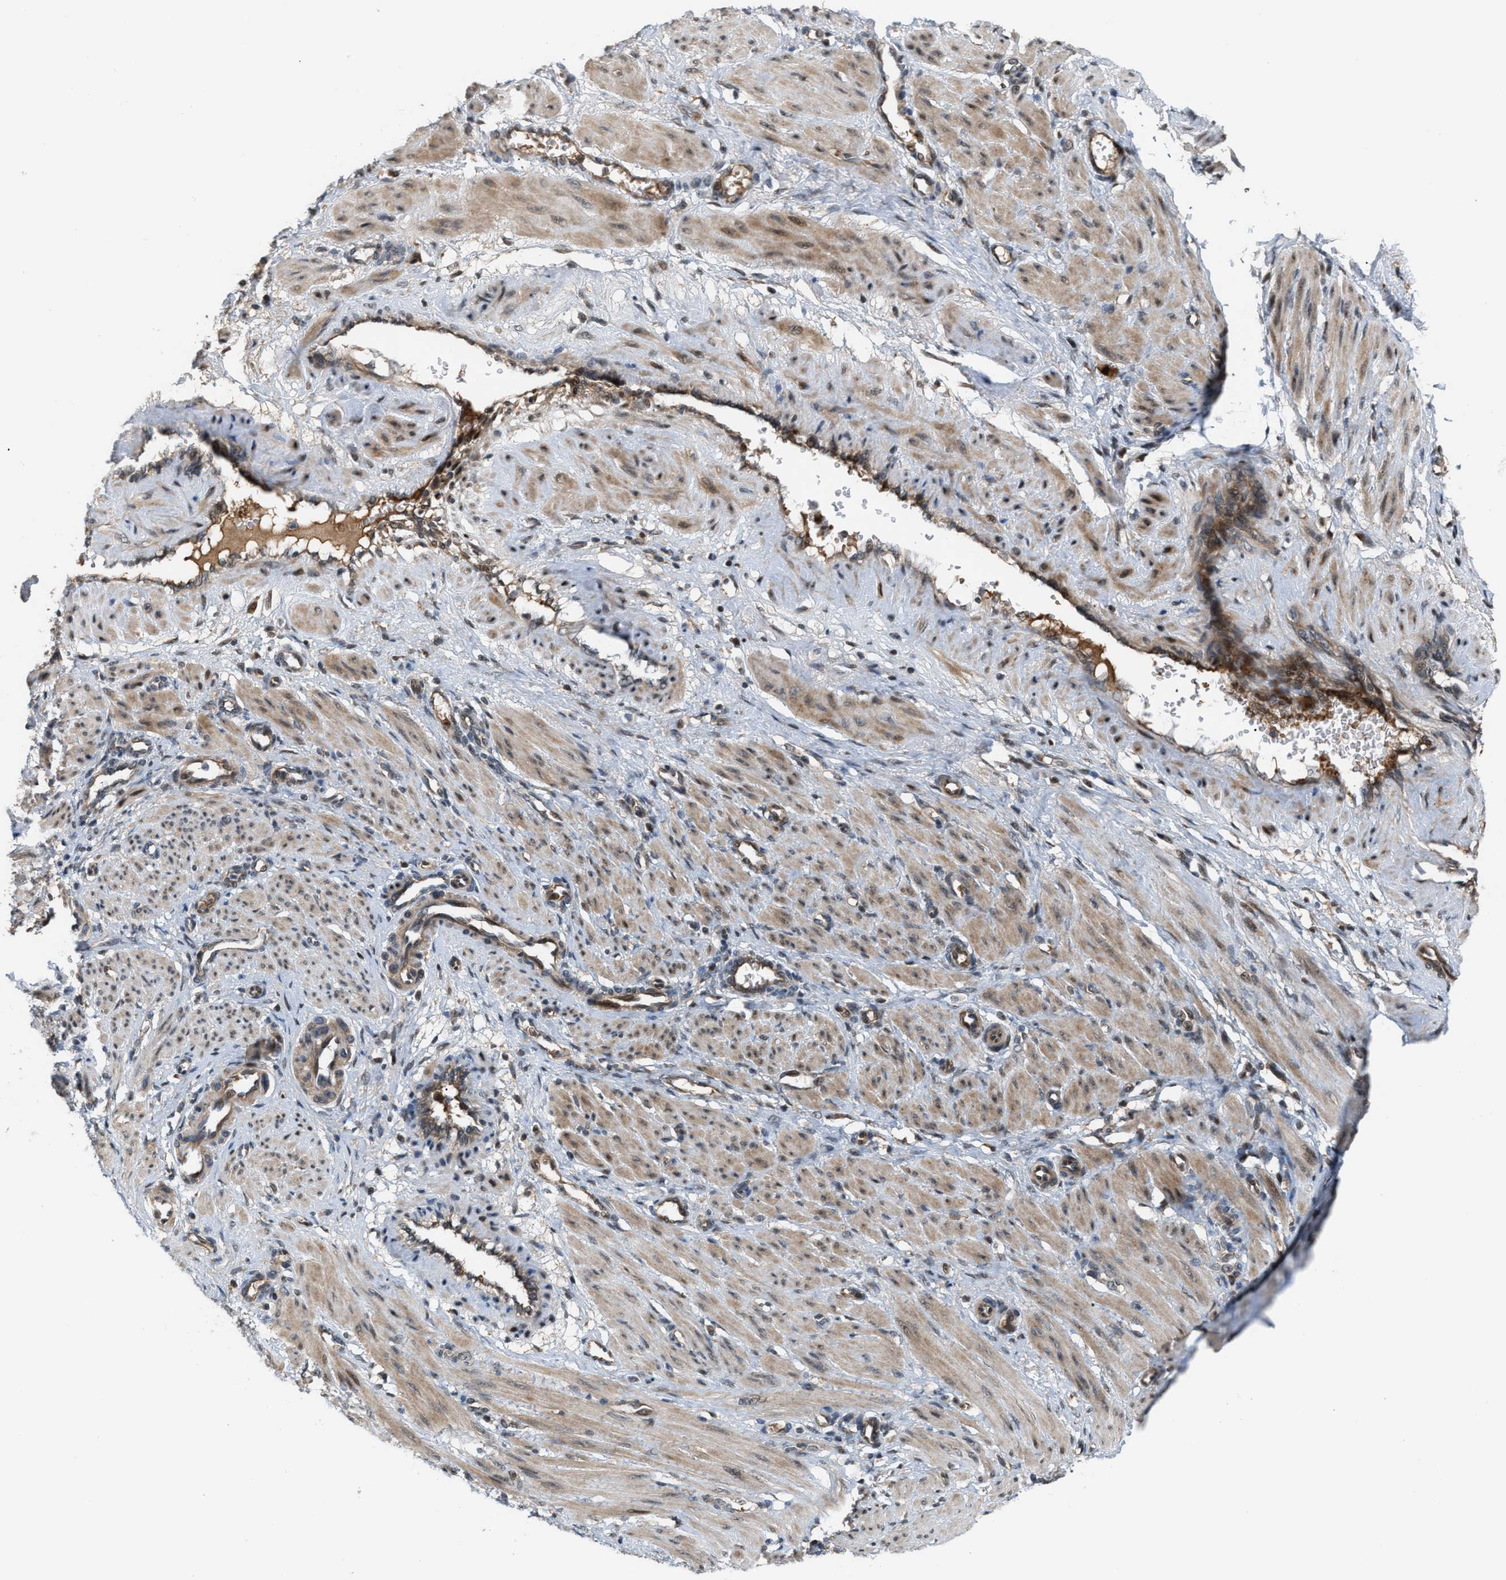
{"staining": {"intensity": "moderate", "quantity": "25%-75%", "location": "cytoplasmic/membranous"}, "tissue": "smooth muscle", "cell_type": "Smooth muscle cells", "image_type": "normal", "snomed": [{"axis": "morphology", "description": "Normal tissue, NOS"}, {"axis": "topography", "description": "Endometrium"}], "caption": "Immunohistochemical staining of normal human smooth muscle demonstrates 25%-75% levels of moderate cytoplasmic/membranous protein staining in about 25%-75% of smooth muscle cells.", "gene": "RFFL", "patient": {"sex": "female", "age": 33}}